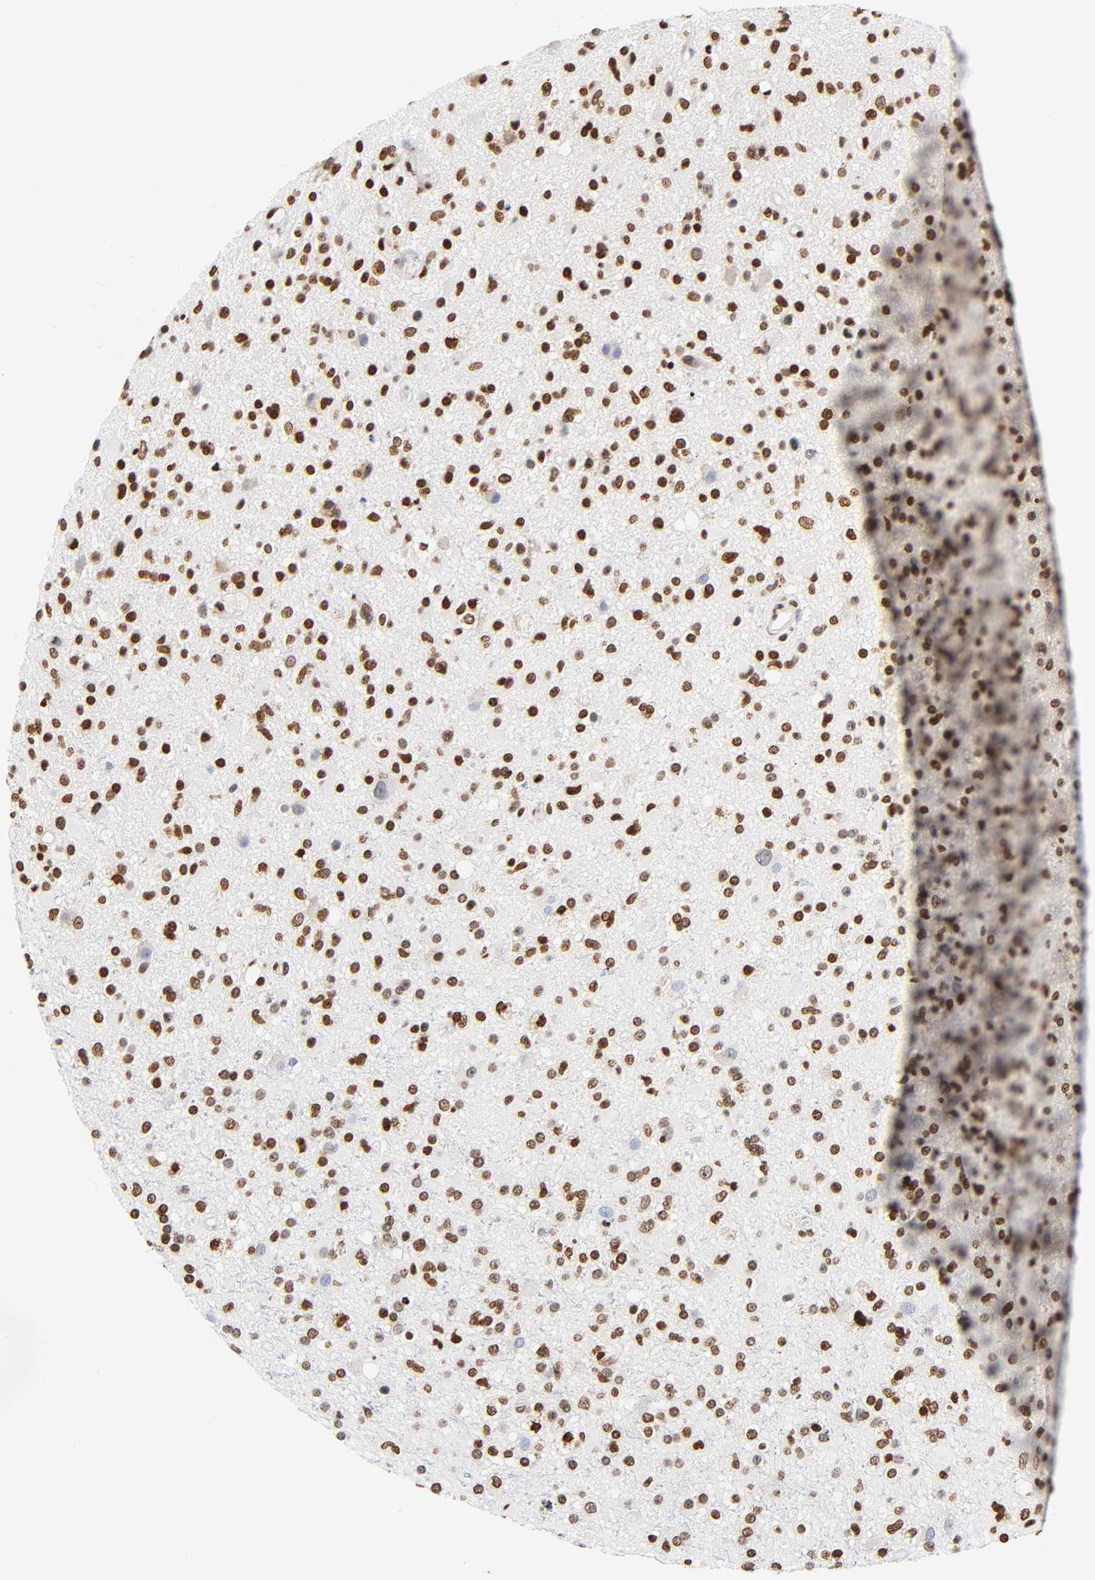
{"staining": {"intensity": "strong", "quantity": ">75%", "location": "nuclear"}, "tissue": "glioma", "cell_type": "Tumor cells", "image_type": "cancer", "snomed": [{"axis": "morphology", "description": "Glioma, malignant, High grade"}, {"axis": "topography", "description": "Brain"}], "caption": "Protein analysis of malignant glioma (high-grade) tissue reveals strong nuclear staining in about >75% of tumor cells. (Brightfield microscopy of DAB IHC at high magnification).", "gene": "HOXA6", "patient": {"sex": "male", "age": 33}}